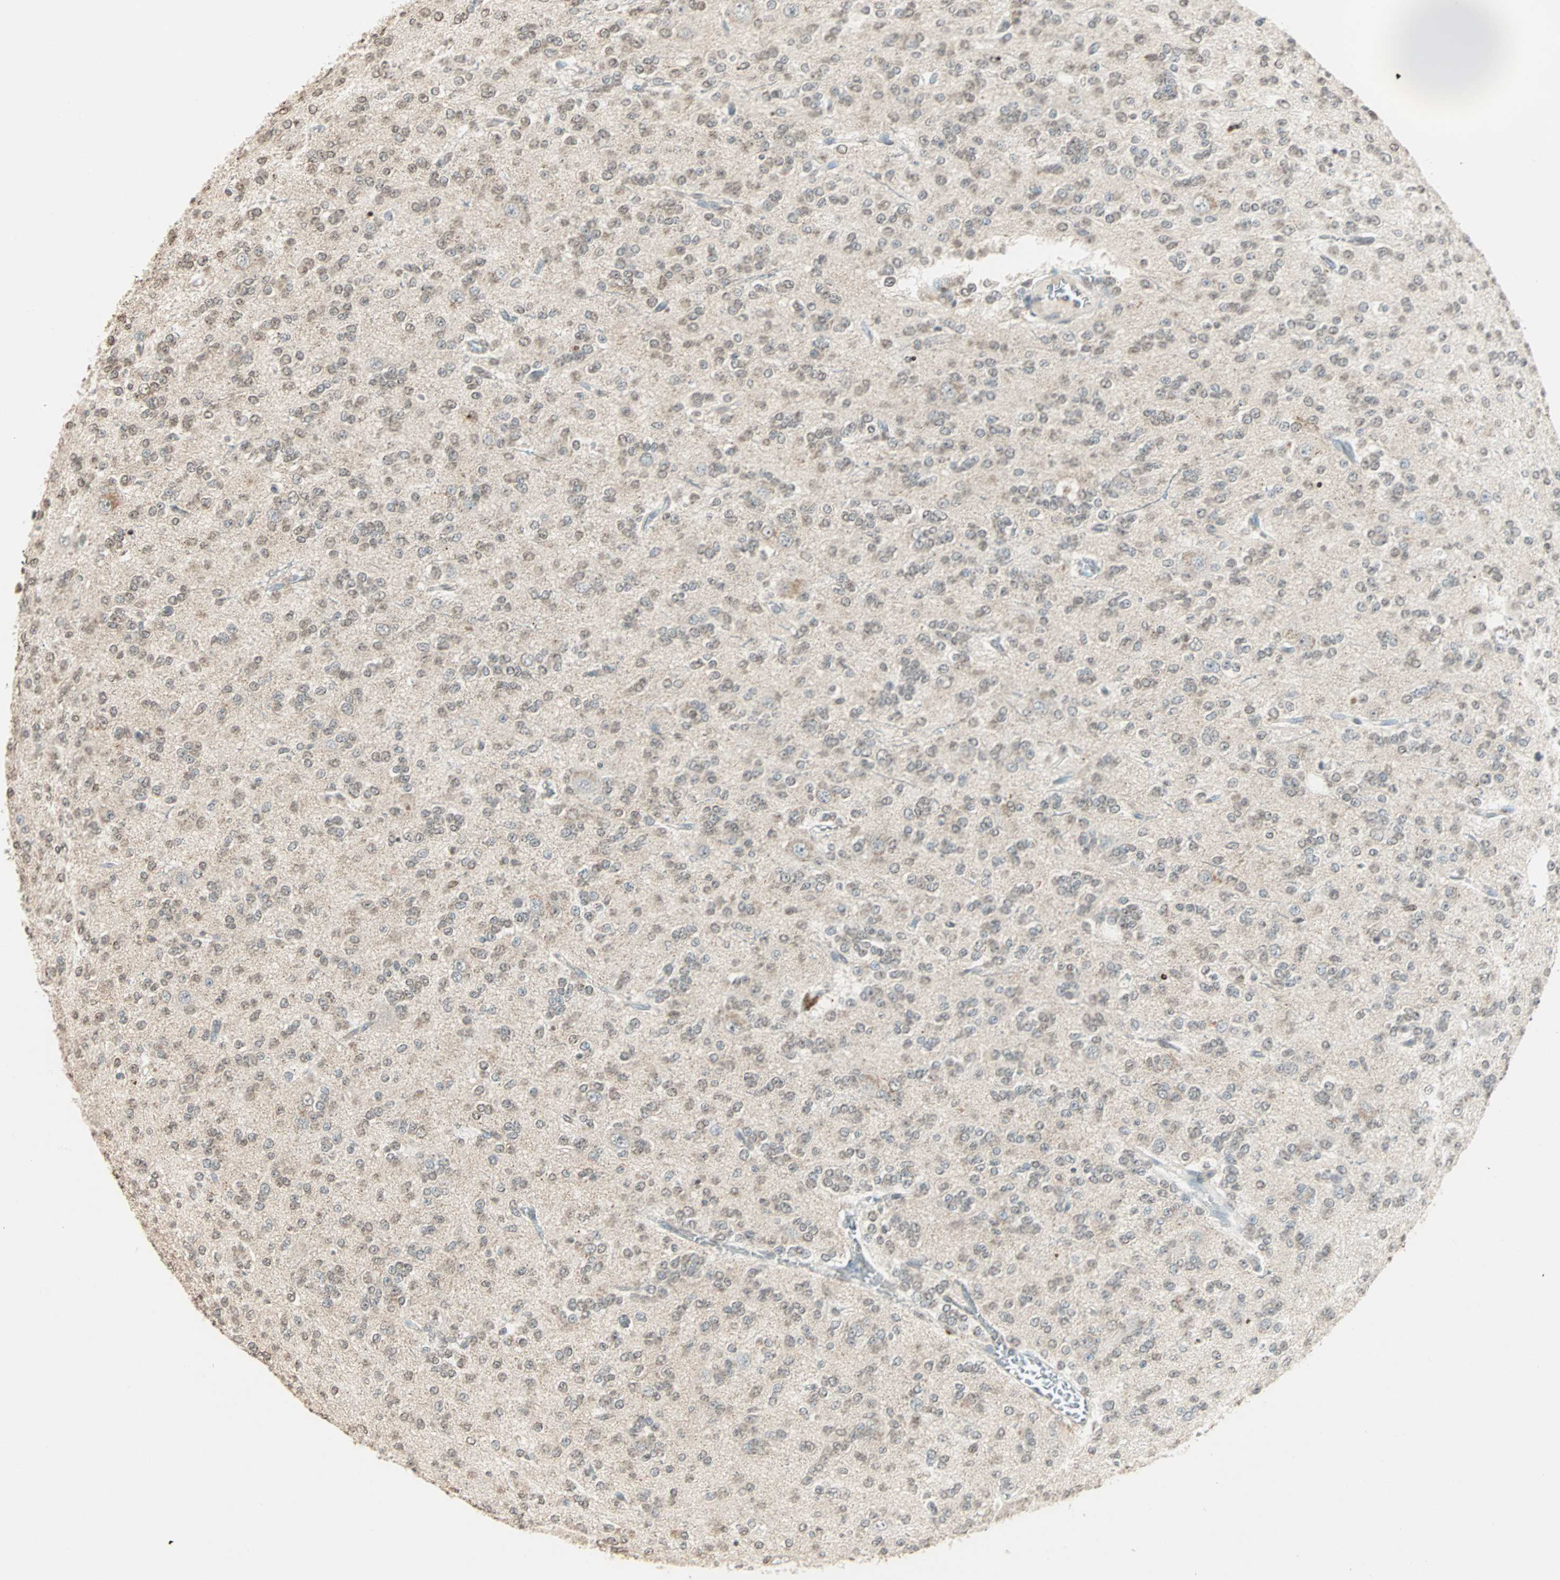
{"staining": {"intensity": "weak", "quantity": "25%-75%", "location": "cytoplasmic/membranous,nuclear"}, "tissue": "glioma", "cell_type": "Tumor cells", "image_type": "cancer", "snomed": [{"axis": "morphology", "description": "Glioma, malignant, Low grade"}, {"axis": "topography", "description": "Brain"}], "caption": "Glioma stained with a protein marker reveals weak staining in tumor cells.", "gene": "PRELID1", "patient": {"sex": "male", "age": 38}}